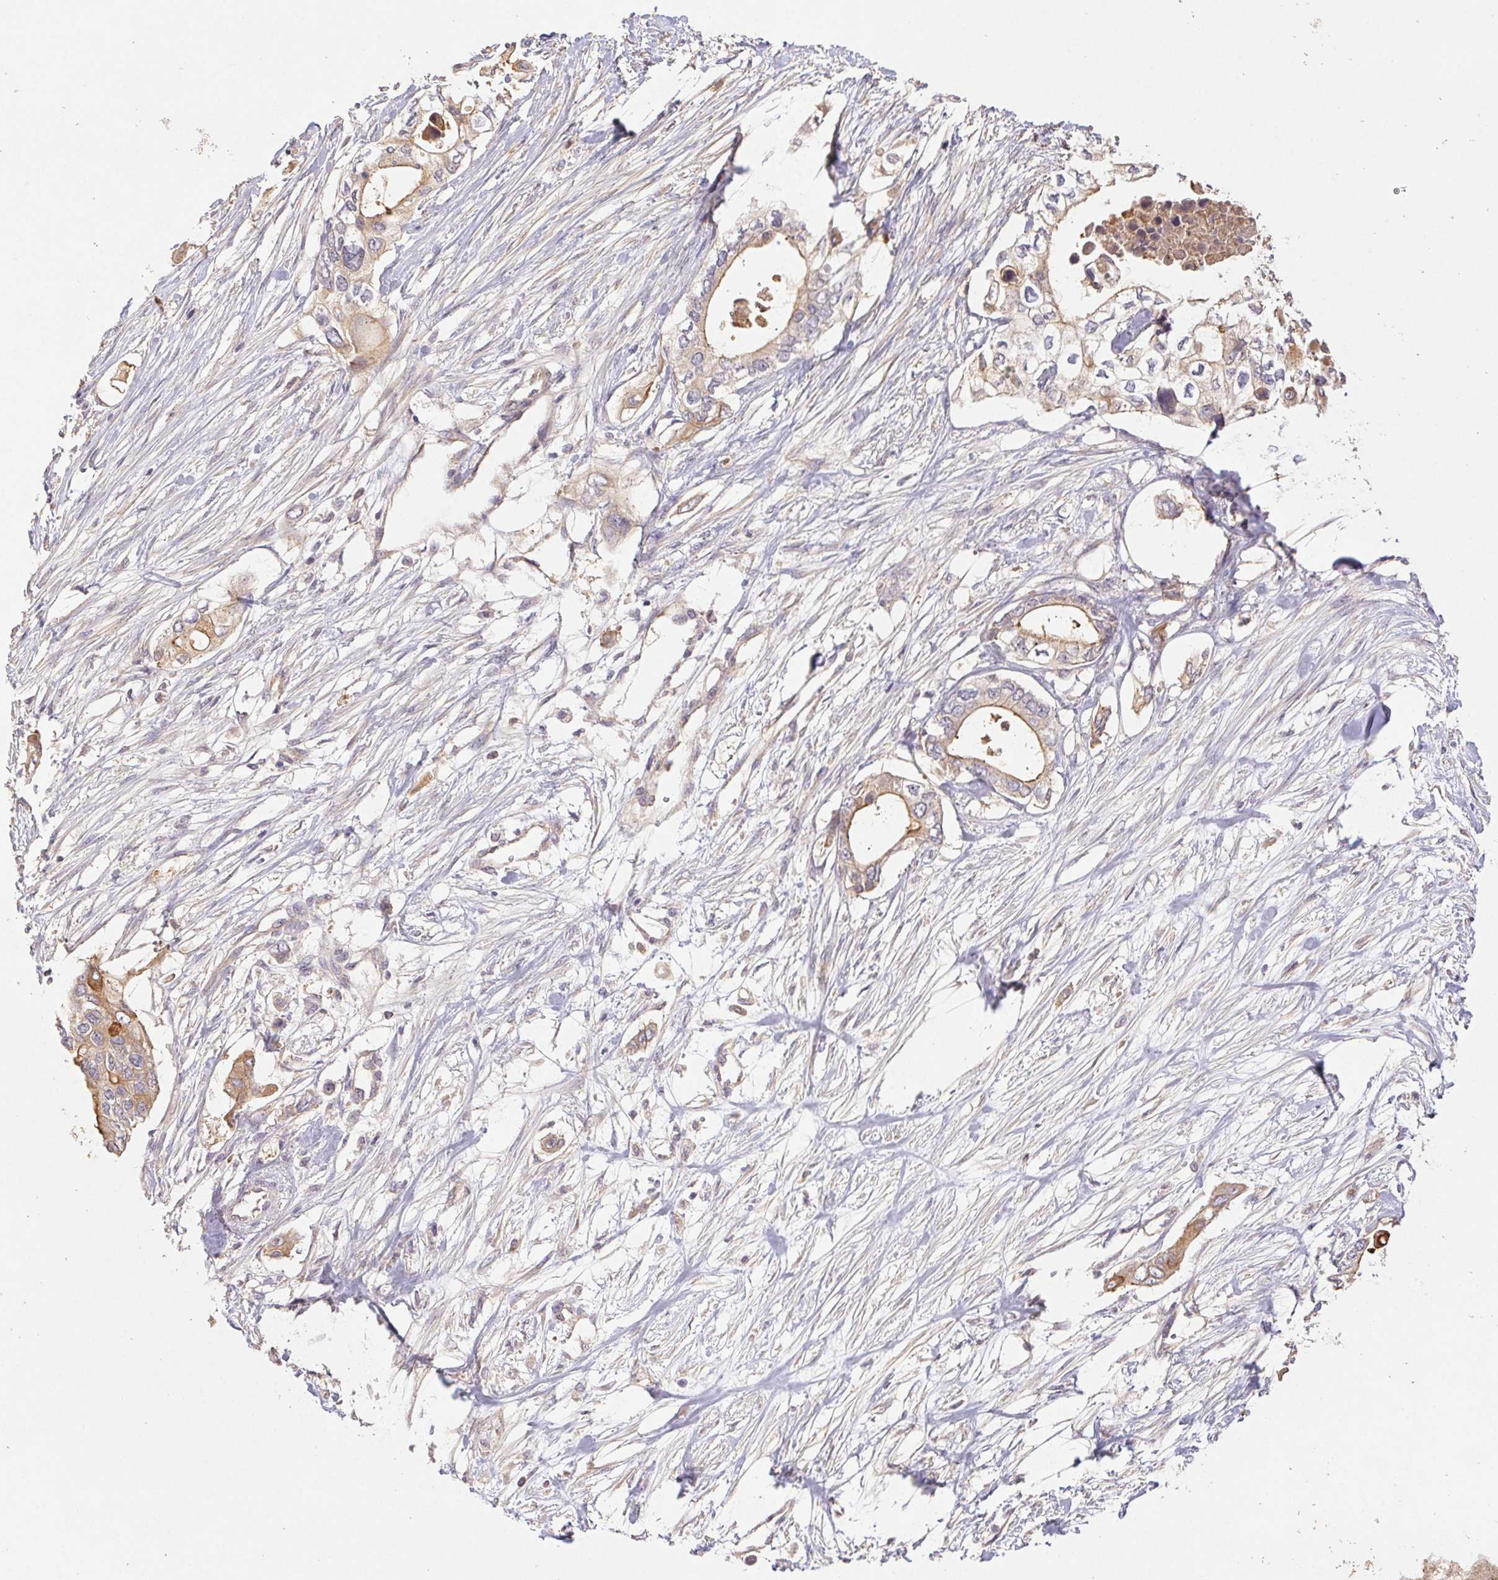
{"staining": {"intensity": "moderate", "quantity": "25%-75%", "location": "cytoplasmic/membranous"}, "tissue": "pancreatic cancer", "cell_type": "Tumor cells", "image_type": "cancer", "snomed": [{"axis": "morphology", "description": "Adenocarcinoma, NOS"}, {"axis": "topography", "description": "Pancreas"}], "caption": "Immunohistochemical staining of human pancreatic adenocarcinoma demonstrates moderate cytoplasmic/membranous protein expression in about 25%-75% of tumor cells.", "gene": "RAB11A", "patient": {"sex": "female", "age": 63}}